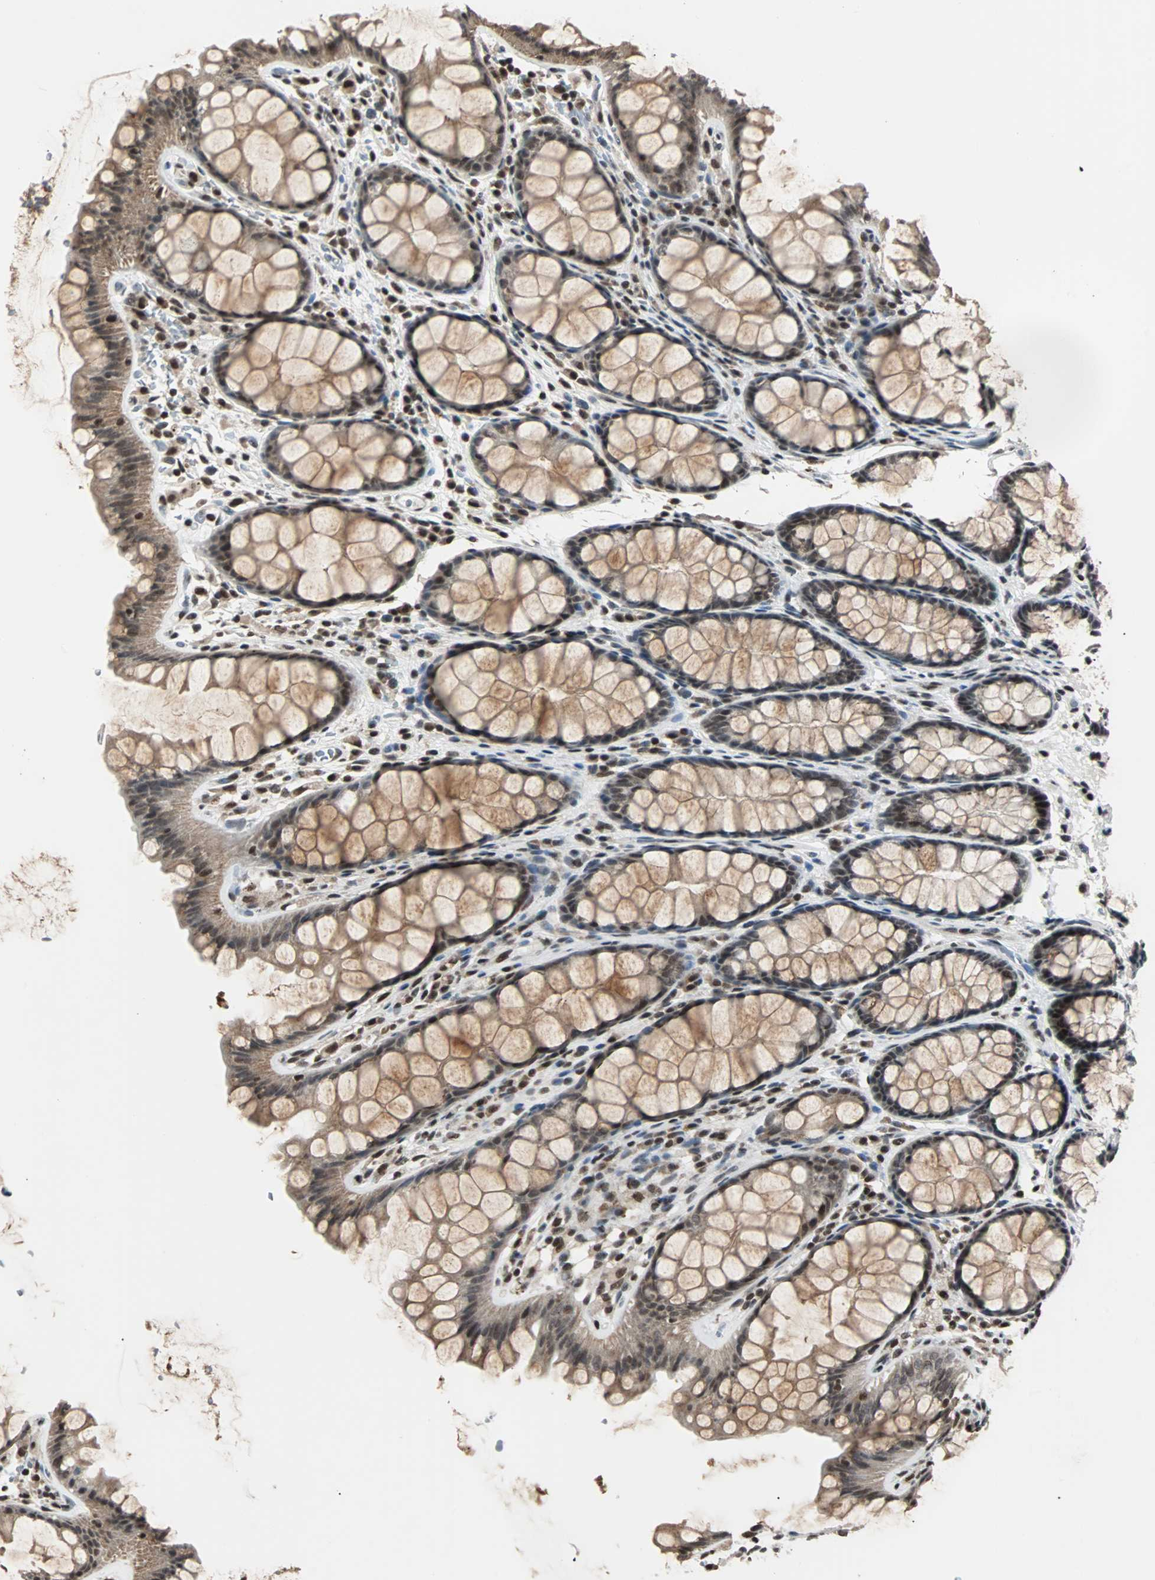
{"staining": {"intensity": "weak", "quantity": ">75%", "location": "nuclear"}, "tissue": "colon", "cell_type": "Endothelial cells", "image_type": "normal", "snomed": [{"axis": "morphology", "description": "Normal tissue, NOS"}, {"axis": "topography", "description": "Colon"}], "caption": "Brown immunohistochemical staining in unremarkable human colon demonstrates weak nuclear staining in approximately >75% of endothelial cells.", "gene": "TERF2IP", "patient": {"sex": "female", "age": 55}}